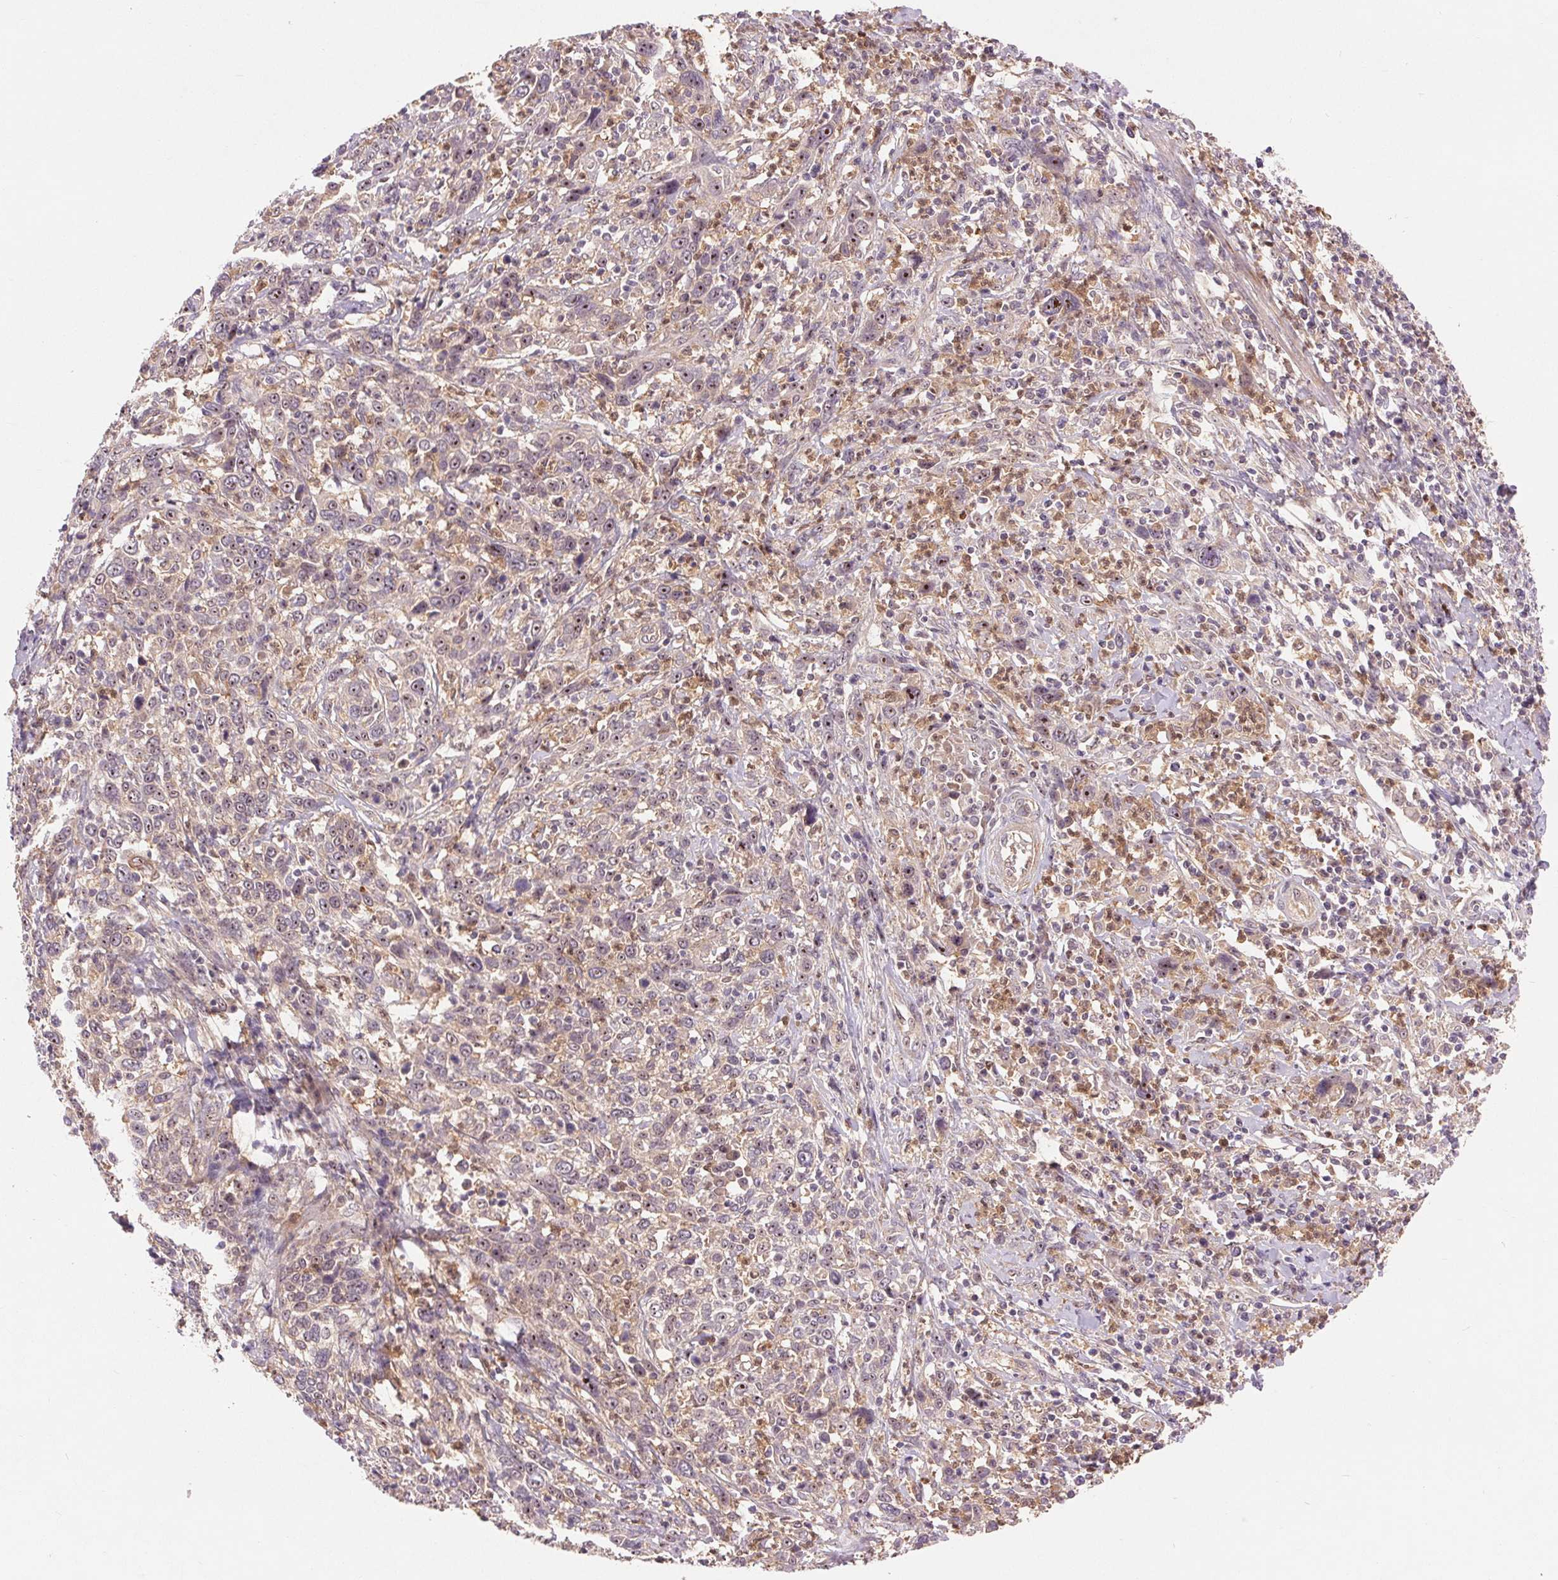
{"staining": {"intensity": "weak", "quantity": "<25%", "location": "cytoplasmic/membranous,nuclear"}, "tissue": "cervical cancer", "cell_type": "Tumor cells", "image_type": "cancer", "snomed": [{"axis": "morphology", "description": "Squamous cell carcinoma, NOS"}, {"axis": "topography", "description": "Cervix"}], "caption": "DAB immunohistochemical staining of squamous cell carcinoma (cervical) demonstrates no significant staining in tumor cells. Brightfield microscopy of IHC stained with DAB (3,3'-diaminobenzidine) (brown) and hematoxylin (blue), captured at high magnification.", "gene": "RANBP3L", "patient": {"sex": "female", "age": 46}}